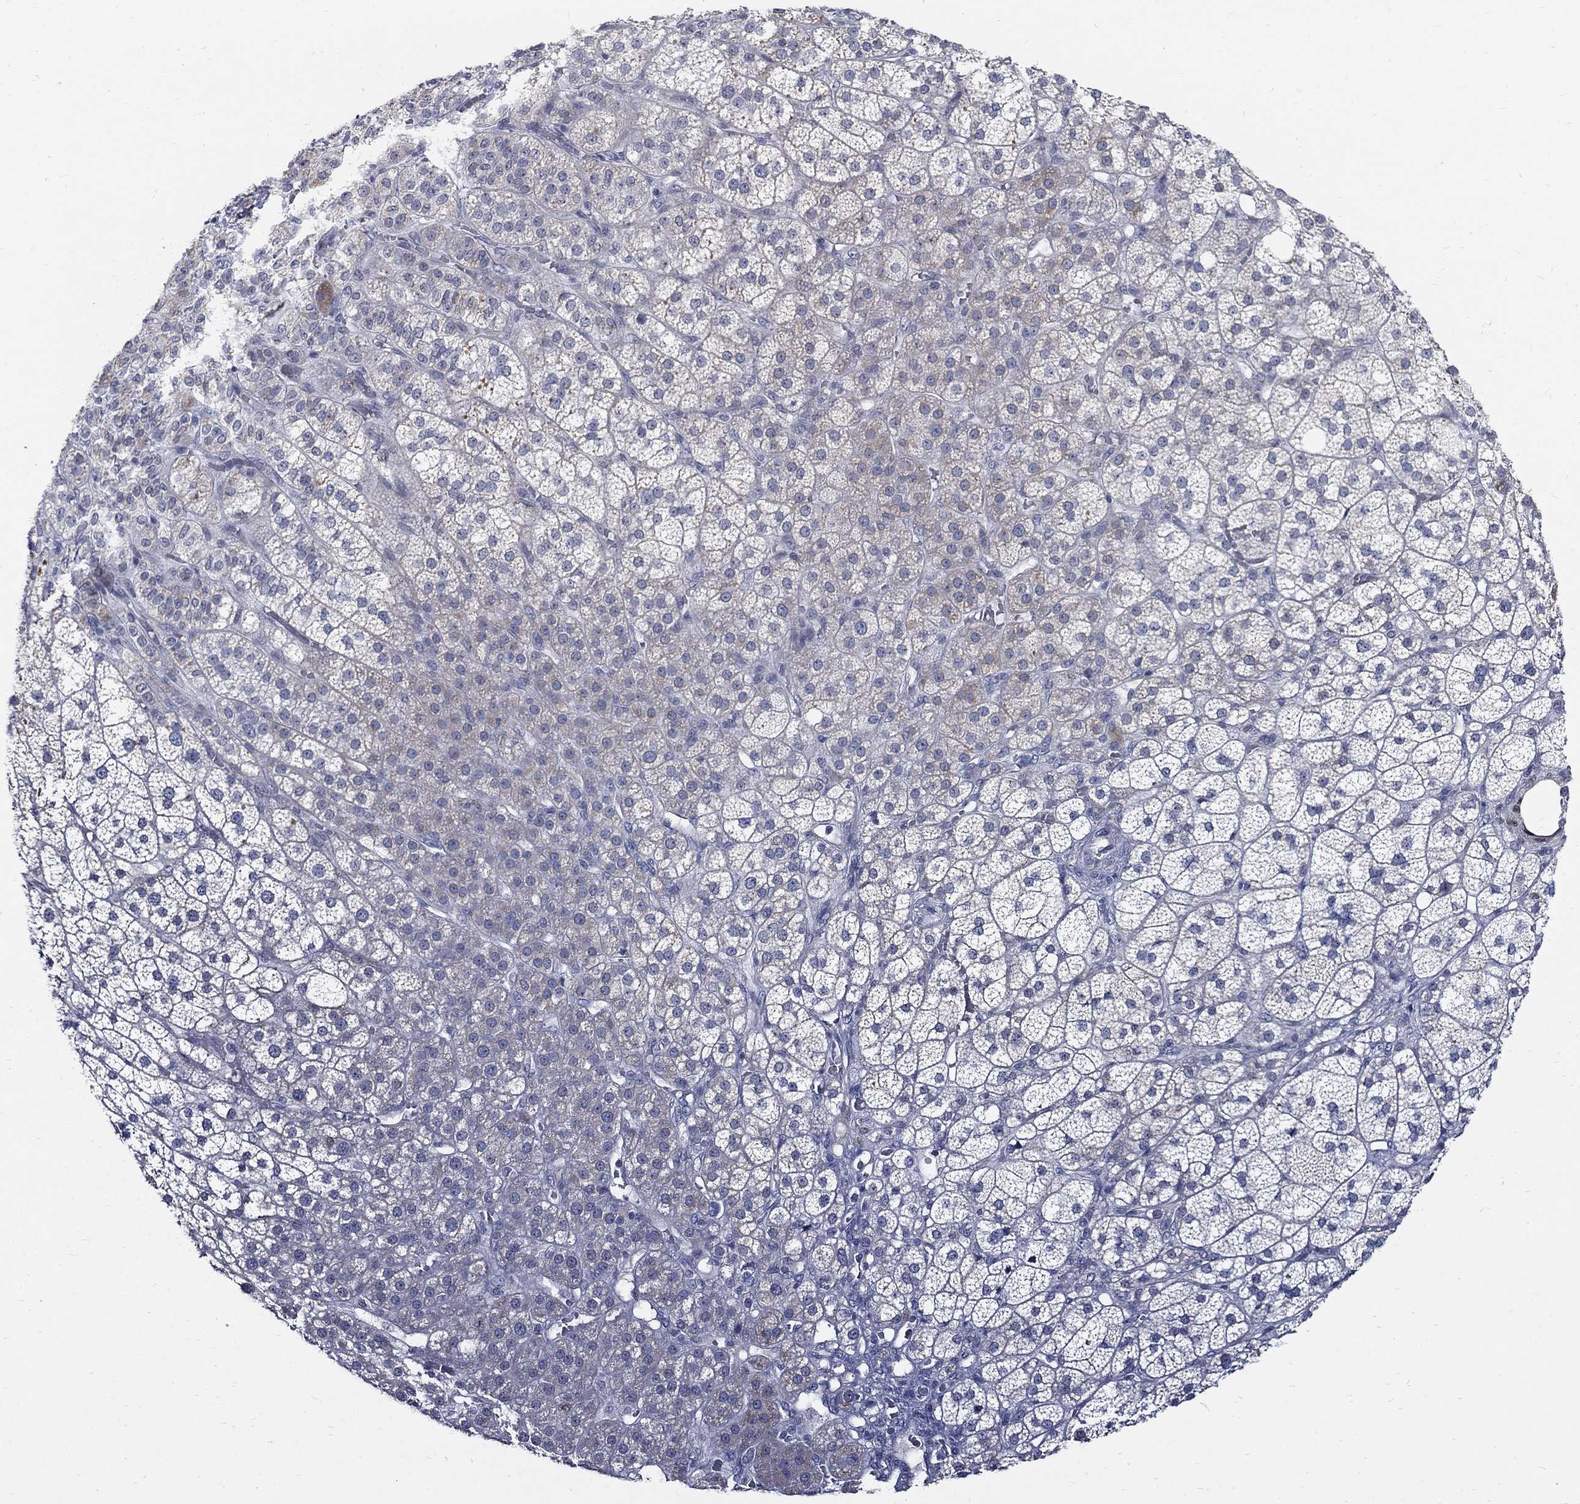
{"staining": {"intensity": "moderate", "quantity": "<25%", "location": "cytoplasmic/membranous"}, "tissue": "adrenal gland", "cell_type": "Glandular cells", "image_type": "normal", "snomed": [{"axis": "morphology", "description": "Normal tissue, NOS"}, {"axis": "topography", "description": "Adrenal gland"}], "caption": "This micrograph shows unremarkable adrenal gland stained with immunohistochemistry to label a protein in brown. The cytoplasmic/membranous of glandular cells show moderate positivity for the protein. Nuclei are counter-stained blue.", "gene": "GCFC2", "patient": {"sex": "female", "age": 60}}